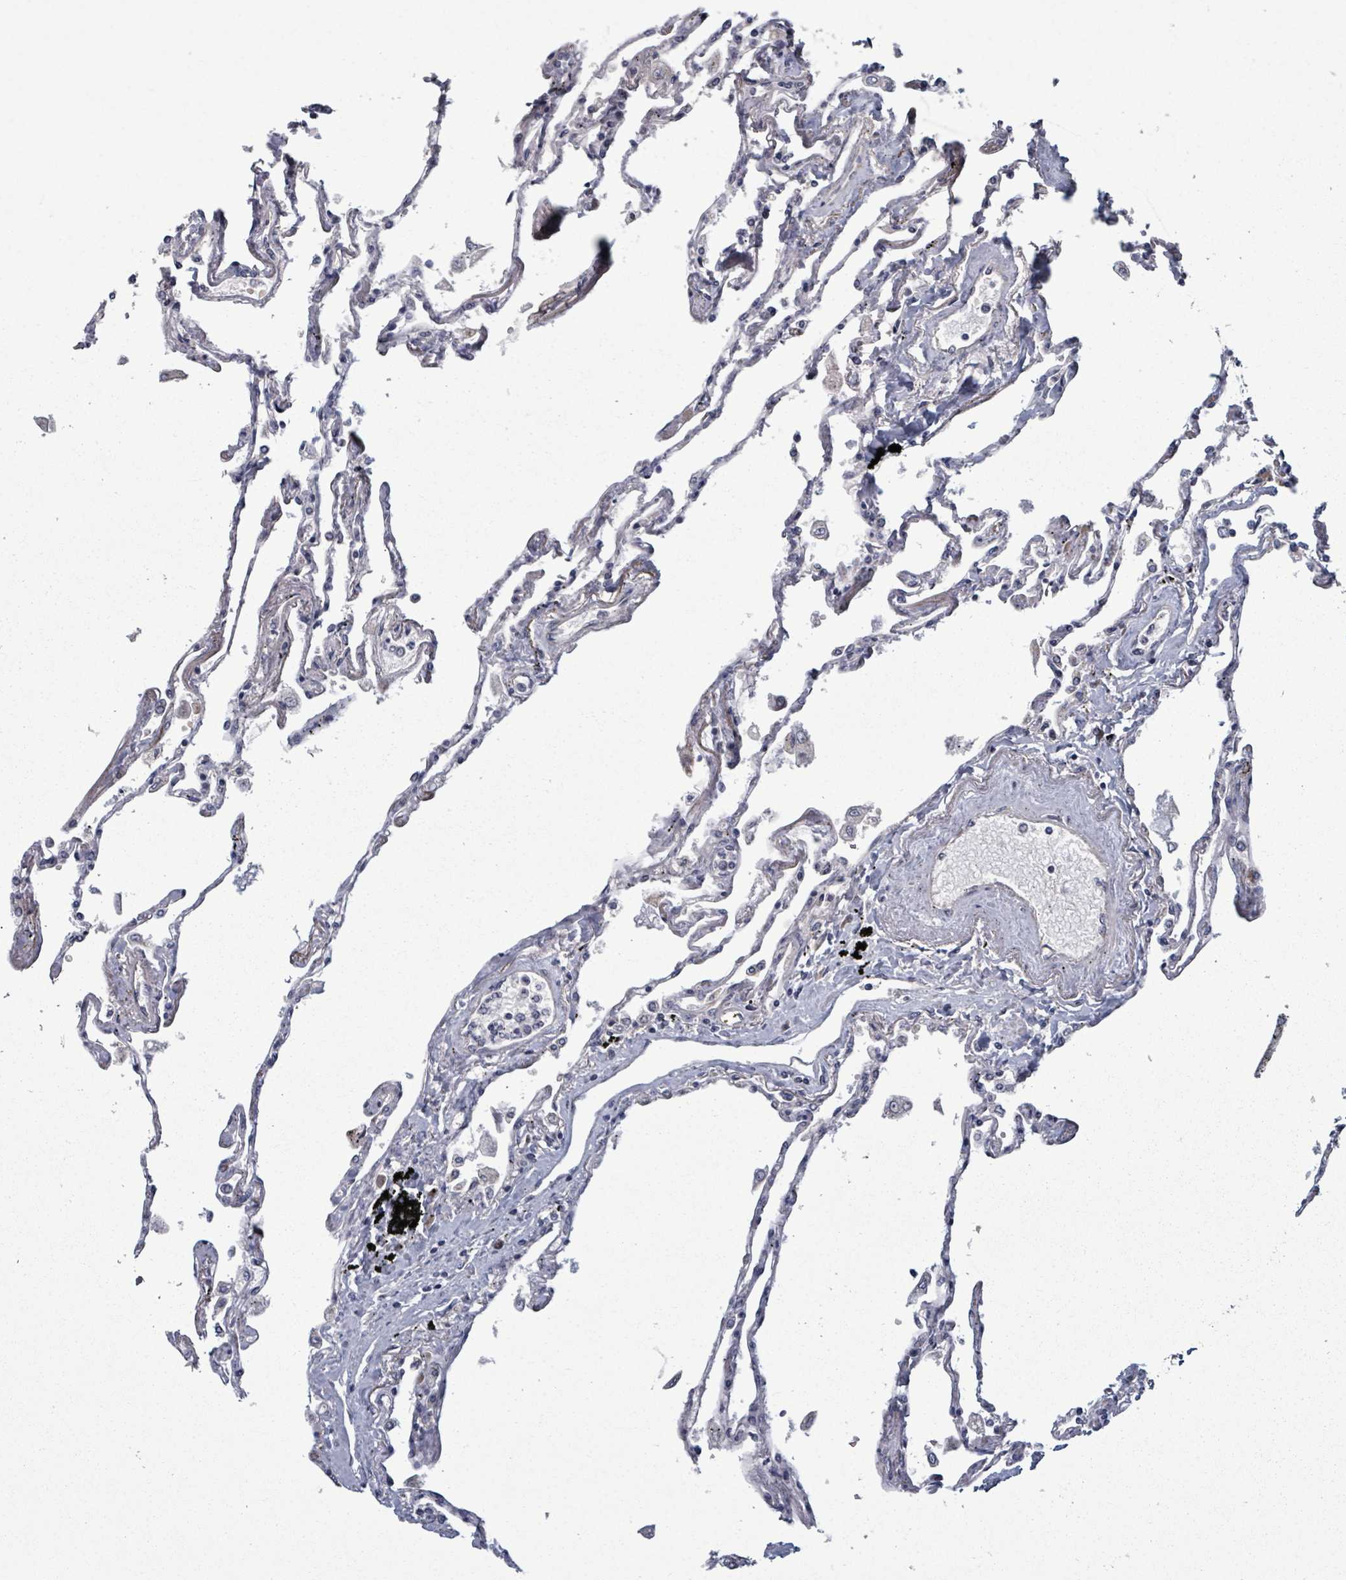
{"staining": {"intensity": "negative", "quantity": "none", "location": "none"}, "tissue": "lung", "cell_type": "Alveolar cells", "image_type": "normal", "snomed": [{"axis": "morphology", "description": "Normal tissue, NOS"}, {"axis": "topography", "description": "Lung"}], "caption": "This is an IHC image of unremarkable lung. There is no staining in alveolar cells.", "gene": "FKBP1A", "patient": {"sex": "female", "age": 67}}